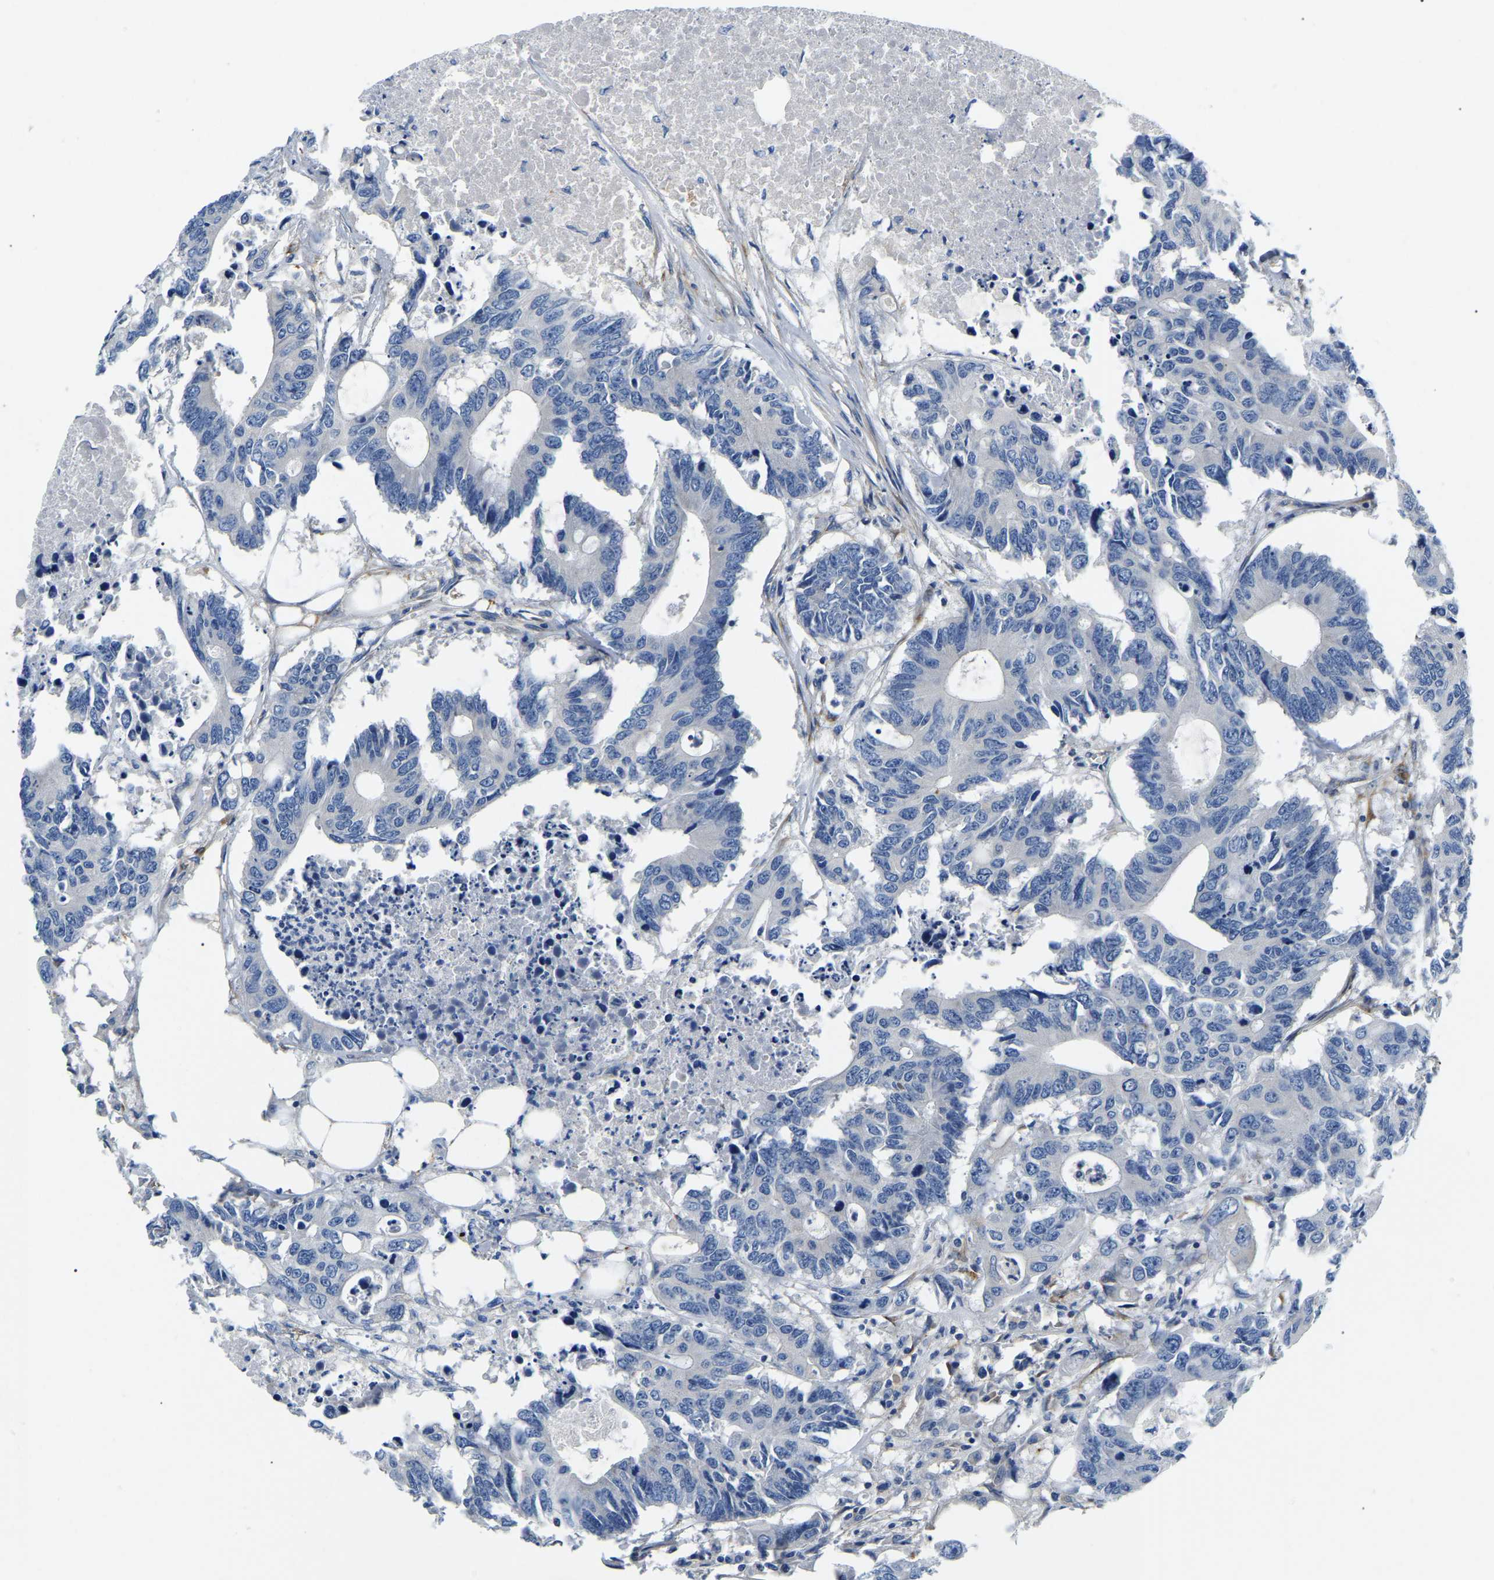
{"staining": {"intensity": "negative", "quantity": "none", "location": "none"}, "tissue": "colorectal cancer", "cell_type": "Tumor cells", "image_type": "cancer", "snomed": [{"axis": "morphology", "description": "Adenocarcinoma, NOS"}, {"axis": "topography", "description": "Colon"}], "caption": "An IHC micrograph of colorectal cancer (adenocarcinoma) is shown. There is no staining in tumor cells of colorectal cancer (adenocarcinoma).", "gene": "DUSP8", "patient": {"sex": "male", "age": 71}}